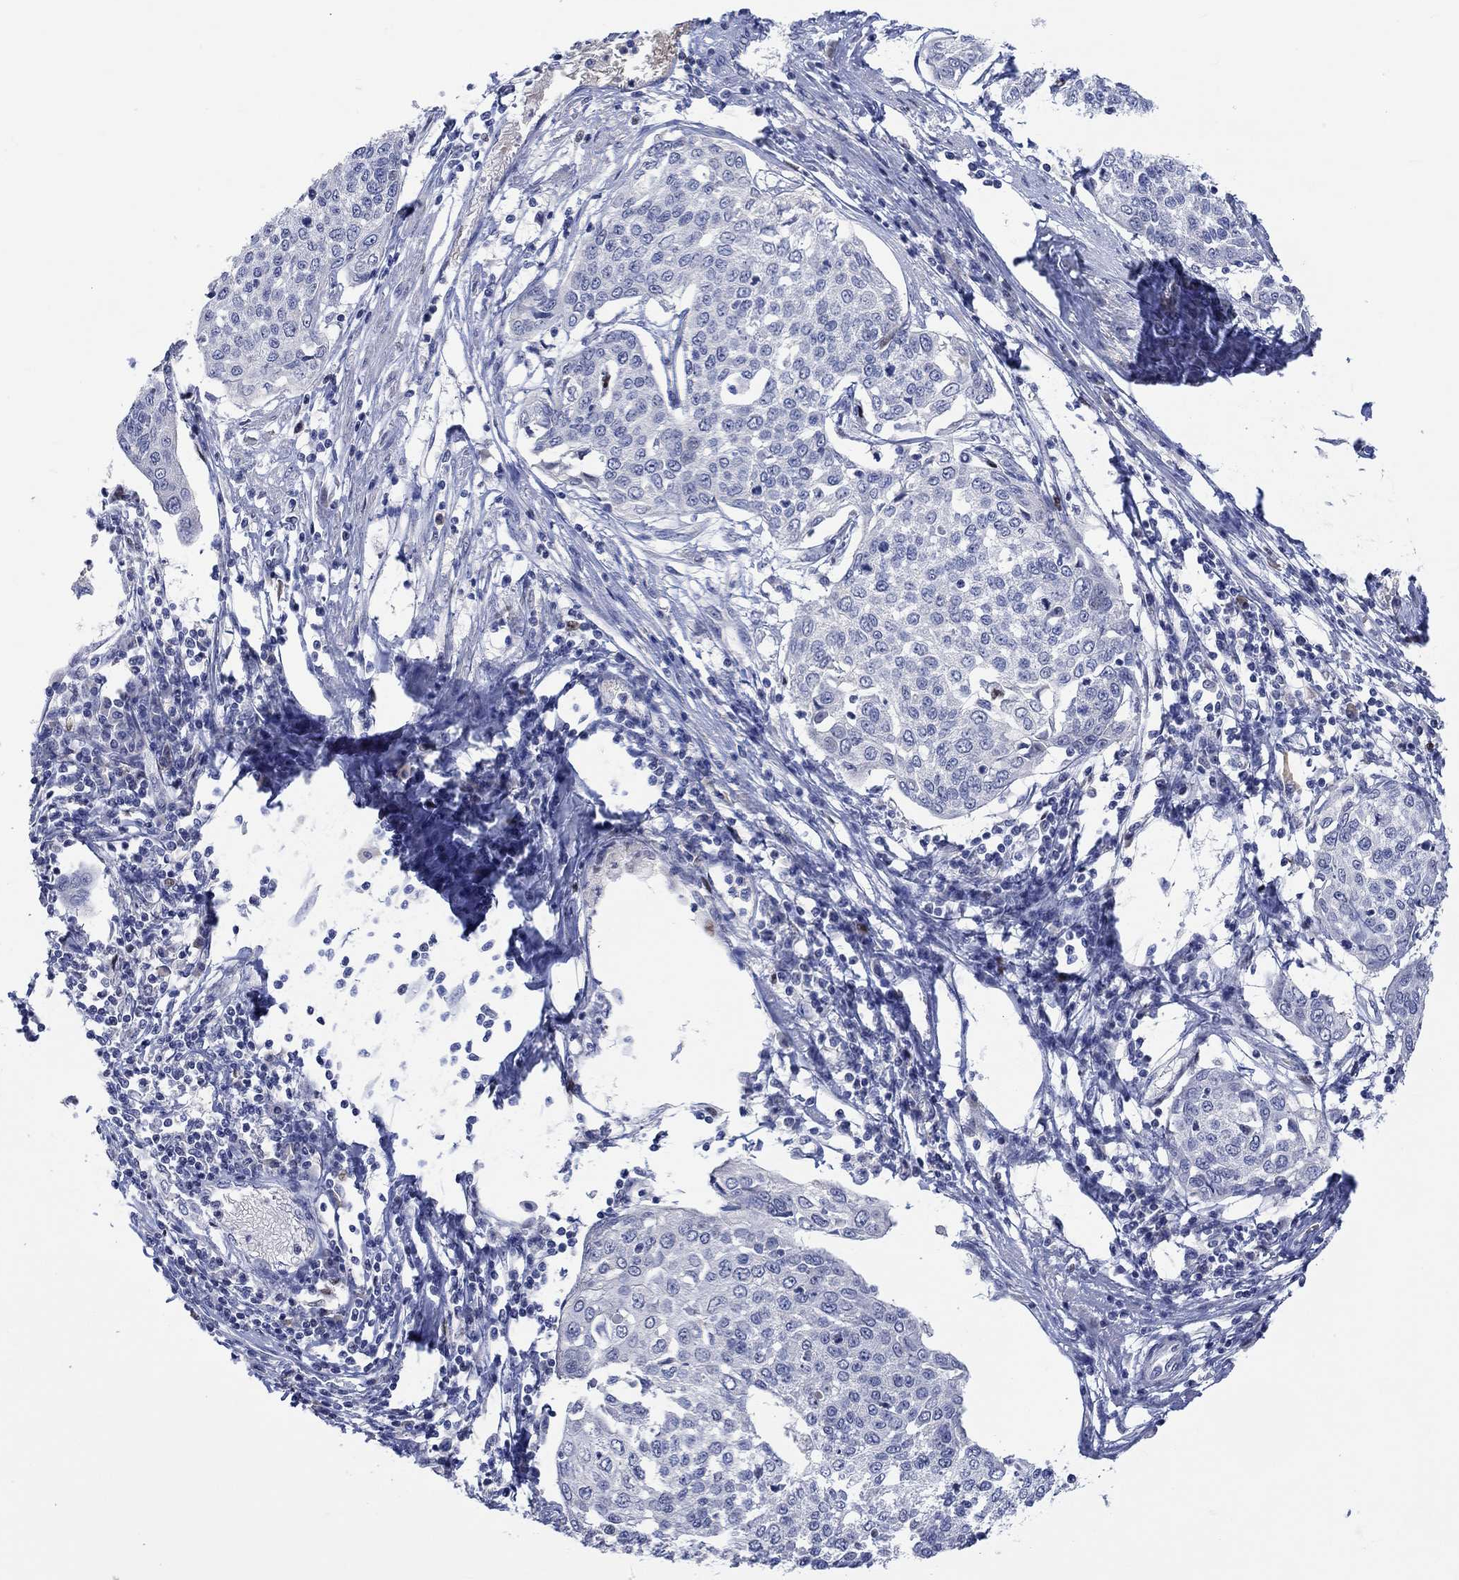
{"staining": {"intensity": "negative", "quantity": "none", "location": "none"}, "tissue": "cervical cancer", "cell_type": "Tumor cells", "image_type": "cancer", "snomed": [{"axis": "morphology", "description": "Squamous cell carcinoma, NOS"}, {"axis": "topography", "description": "Cervix"}], "caption": "Tumor cells show no significant positivity in squamous cell carcinoma (cervical). (DAB immunohistochemistry (IHC), high magnification).", "gene": "DLK1", "patient": {"sex": "female", "age": 34}}